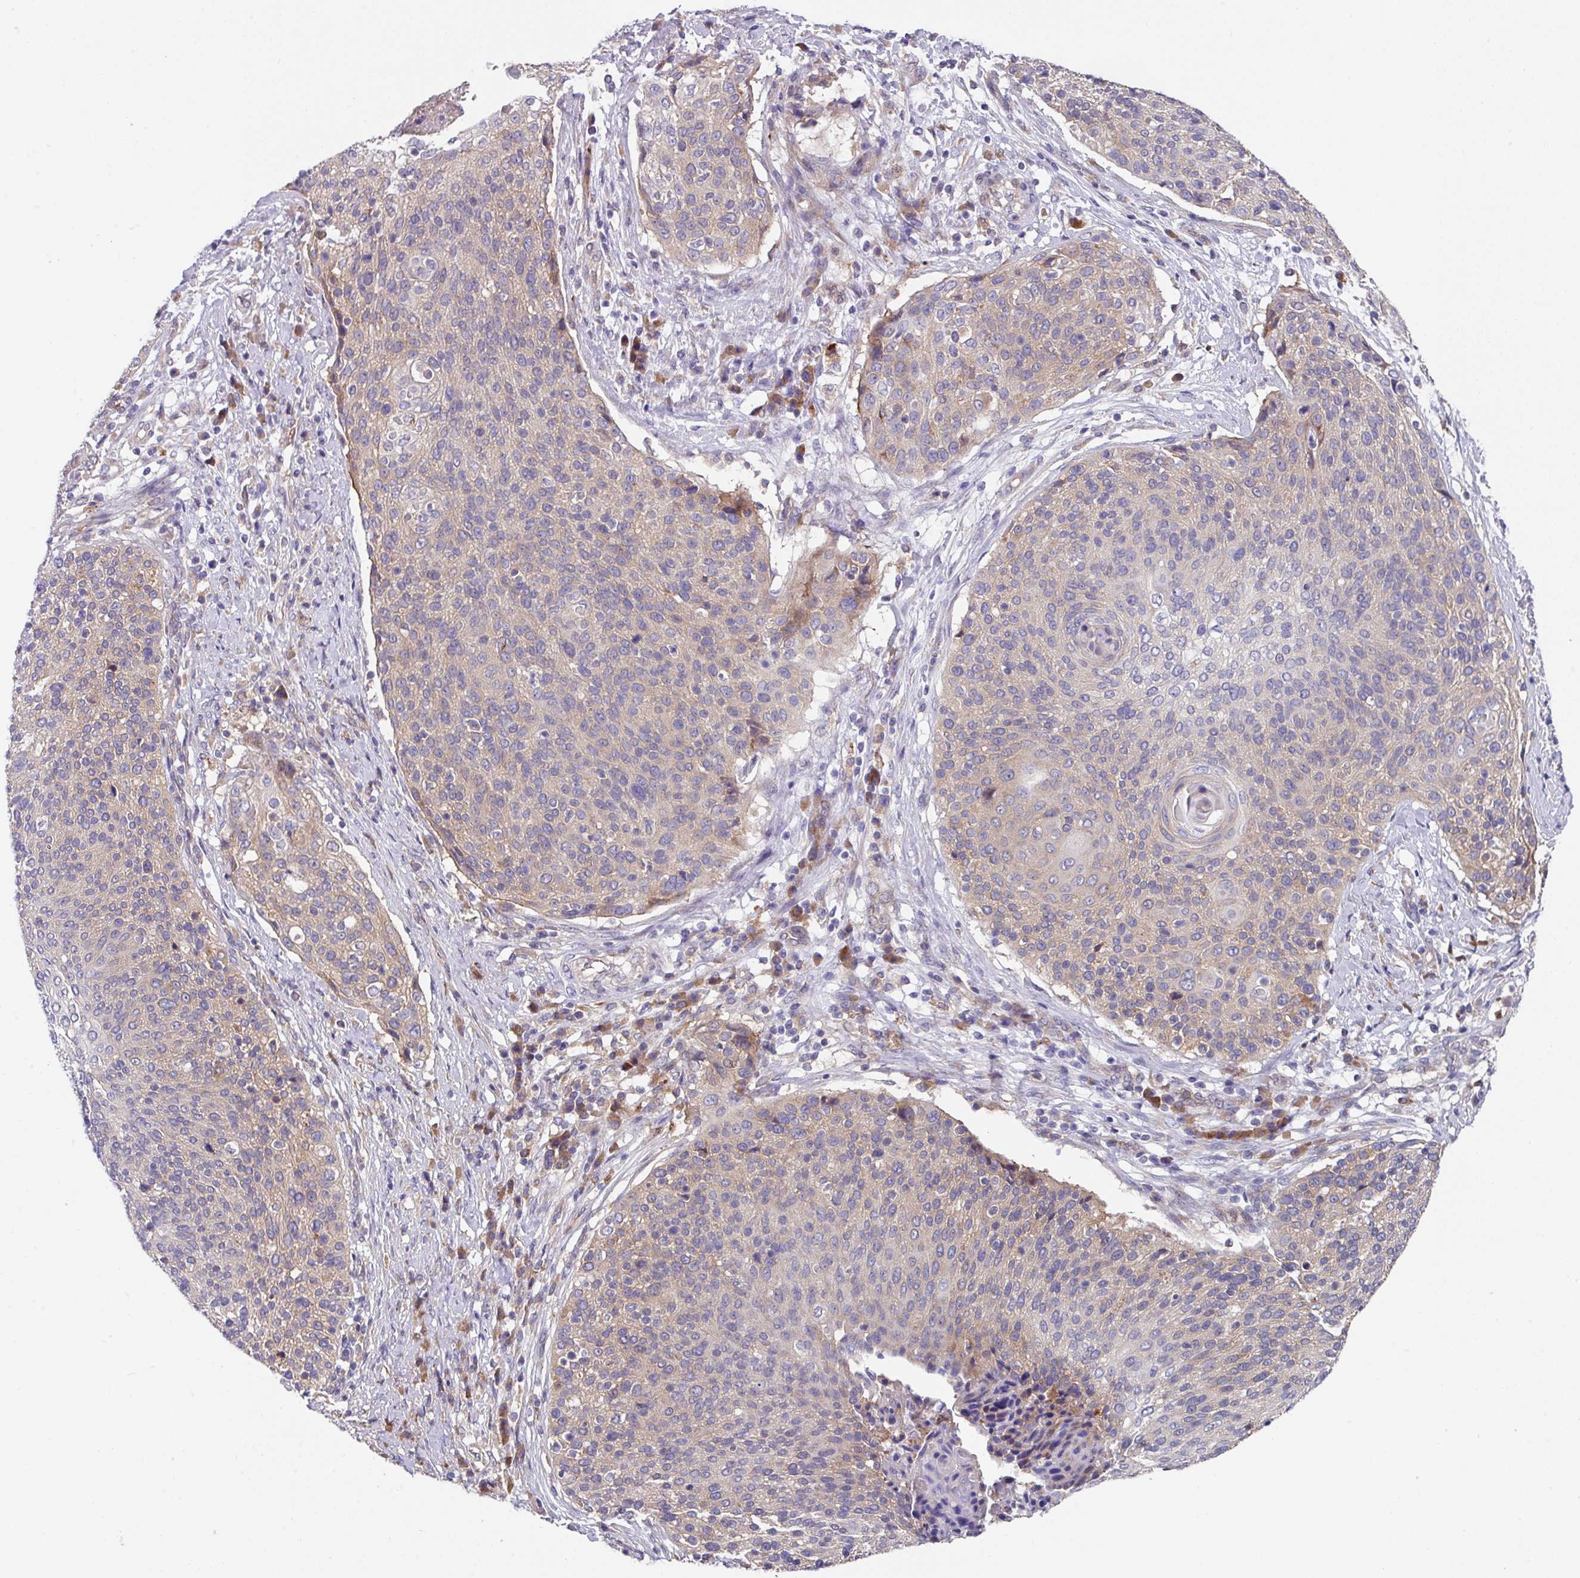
{"staining": {"intensity": "weak", "quantity": "<25%", "location": "cytoplasmic/membranous"}, "tissue": "cervical cancer", "cell_type": "Tumor cells", "image_type": "cancer", "snomed": [{"axis": "morphology", "description": "Squamous cell carcinoma, NOS"}, {"axis": "topography", "description": "Cervix"}], "caption": "IHC micrograph of human cervical cancer (squamous cell carcinoma) stained for a protein (brown), which displays no positivity in tumor cells.", "gene": "EIF4B", "patient": {"sex": "female", "age": 31}}